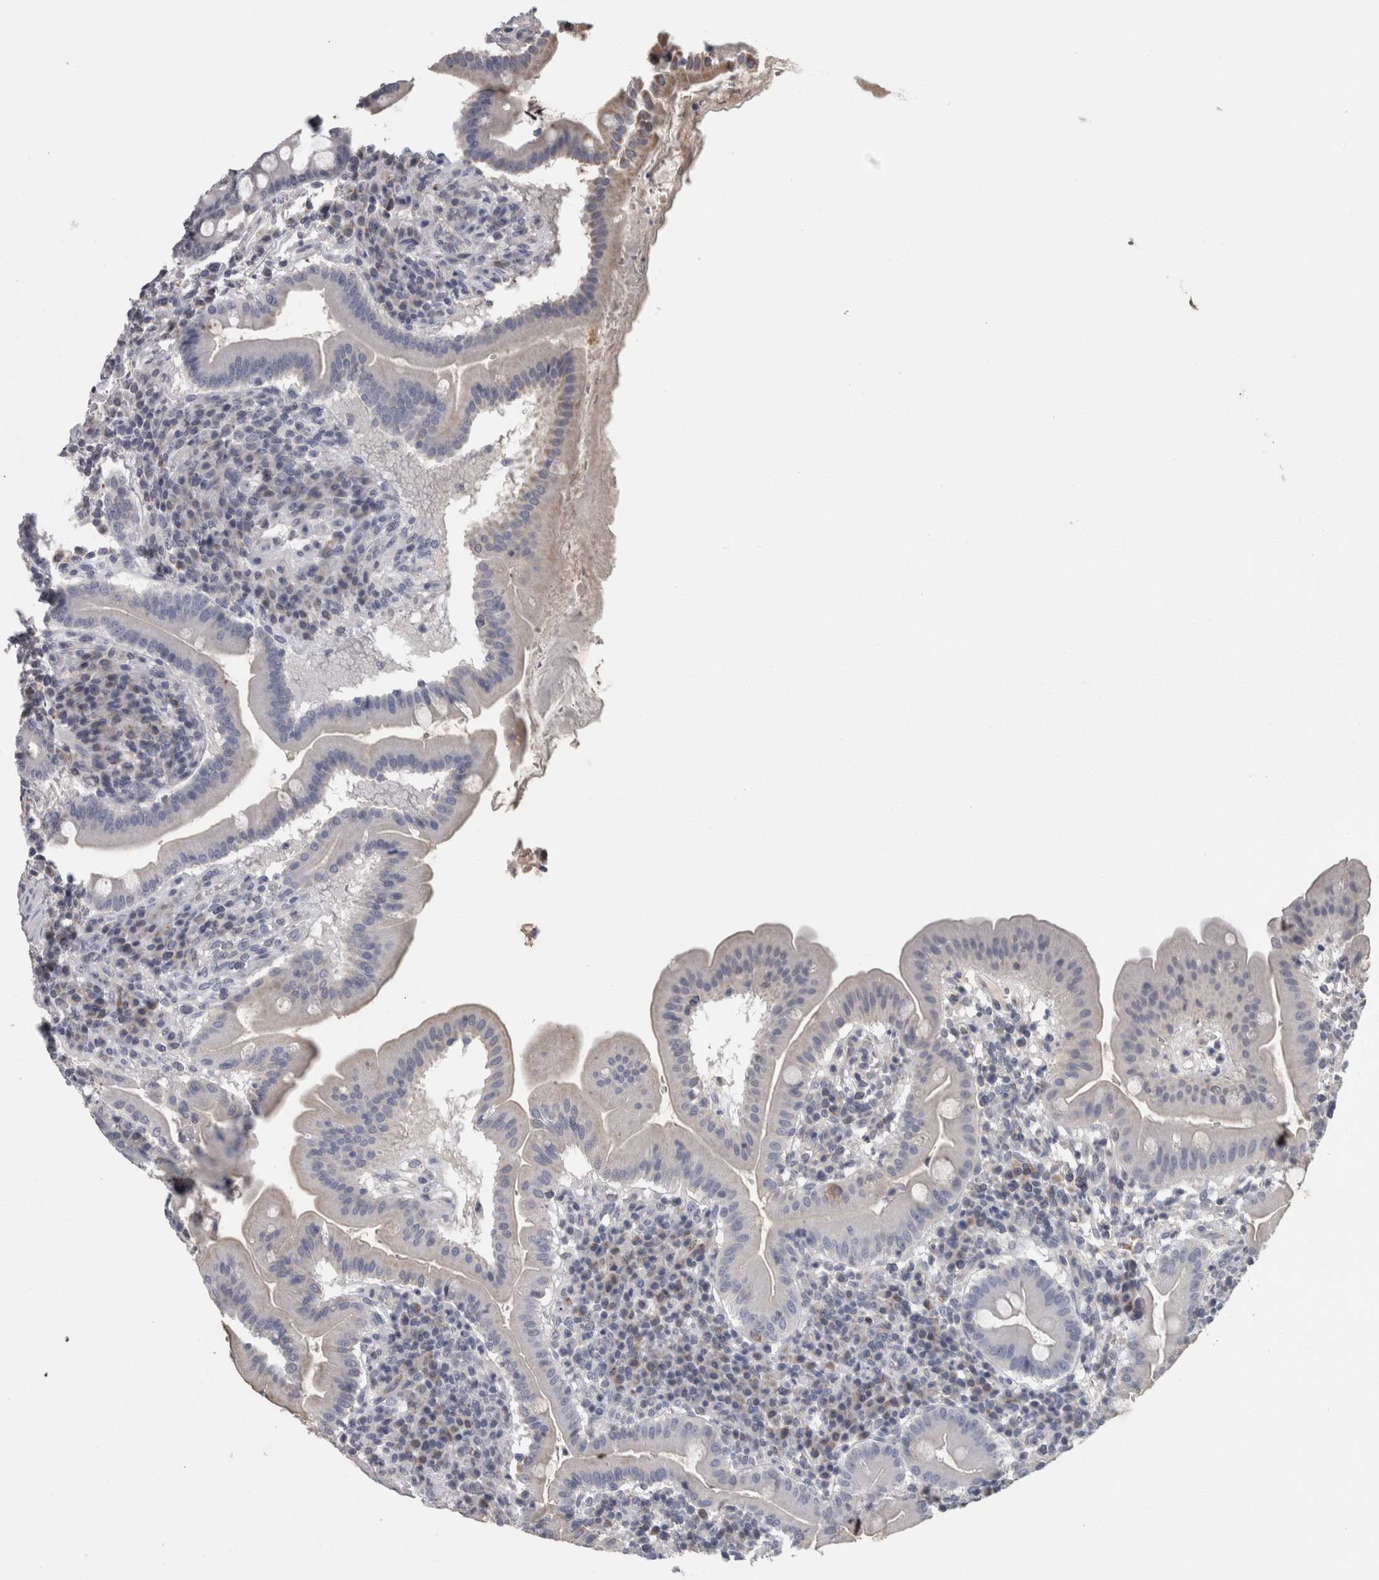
{"staining": {"intensity": "weak", "quantity": "<25%", "location": "cytoplasmic/membranous"}, "tissue": "duodenum", "cell_type": "Glandular cells", "image_type": "normal", "snomed": [{"axis": "morphology", "description": "Normal tissue, NOS"}, {"axis": "topography", "description": "Duodenum"}], "caption": "This image is of normal duodenum stained with immunohistochemistry (IHC) to label a protein in brown with the nuclei are counter-stained blue. There is no staining in glandular cells. (Immunohistochemistry, brightfield microscopy, high magnification).", "gene": "TCAP", "patient": {"sex": "male", "age": 50}}